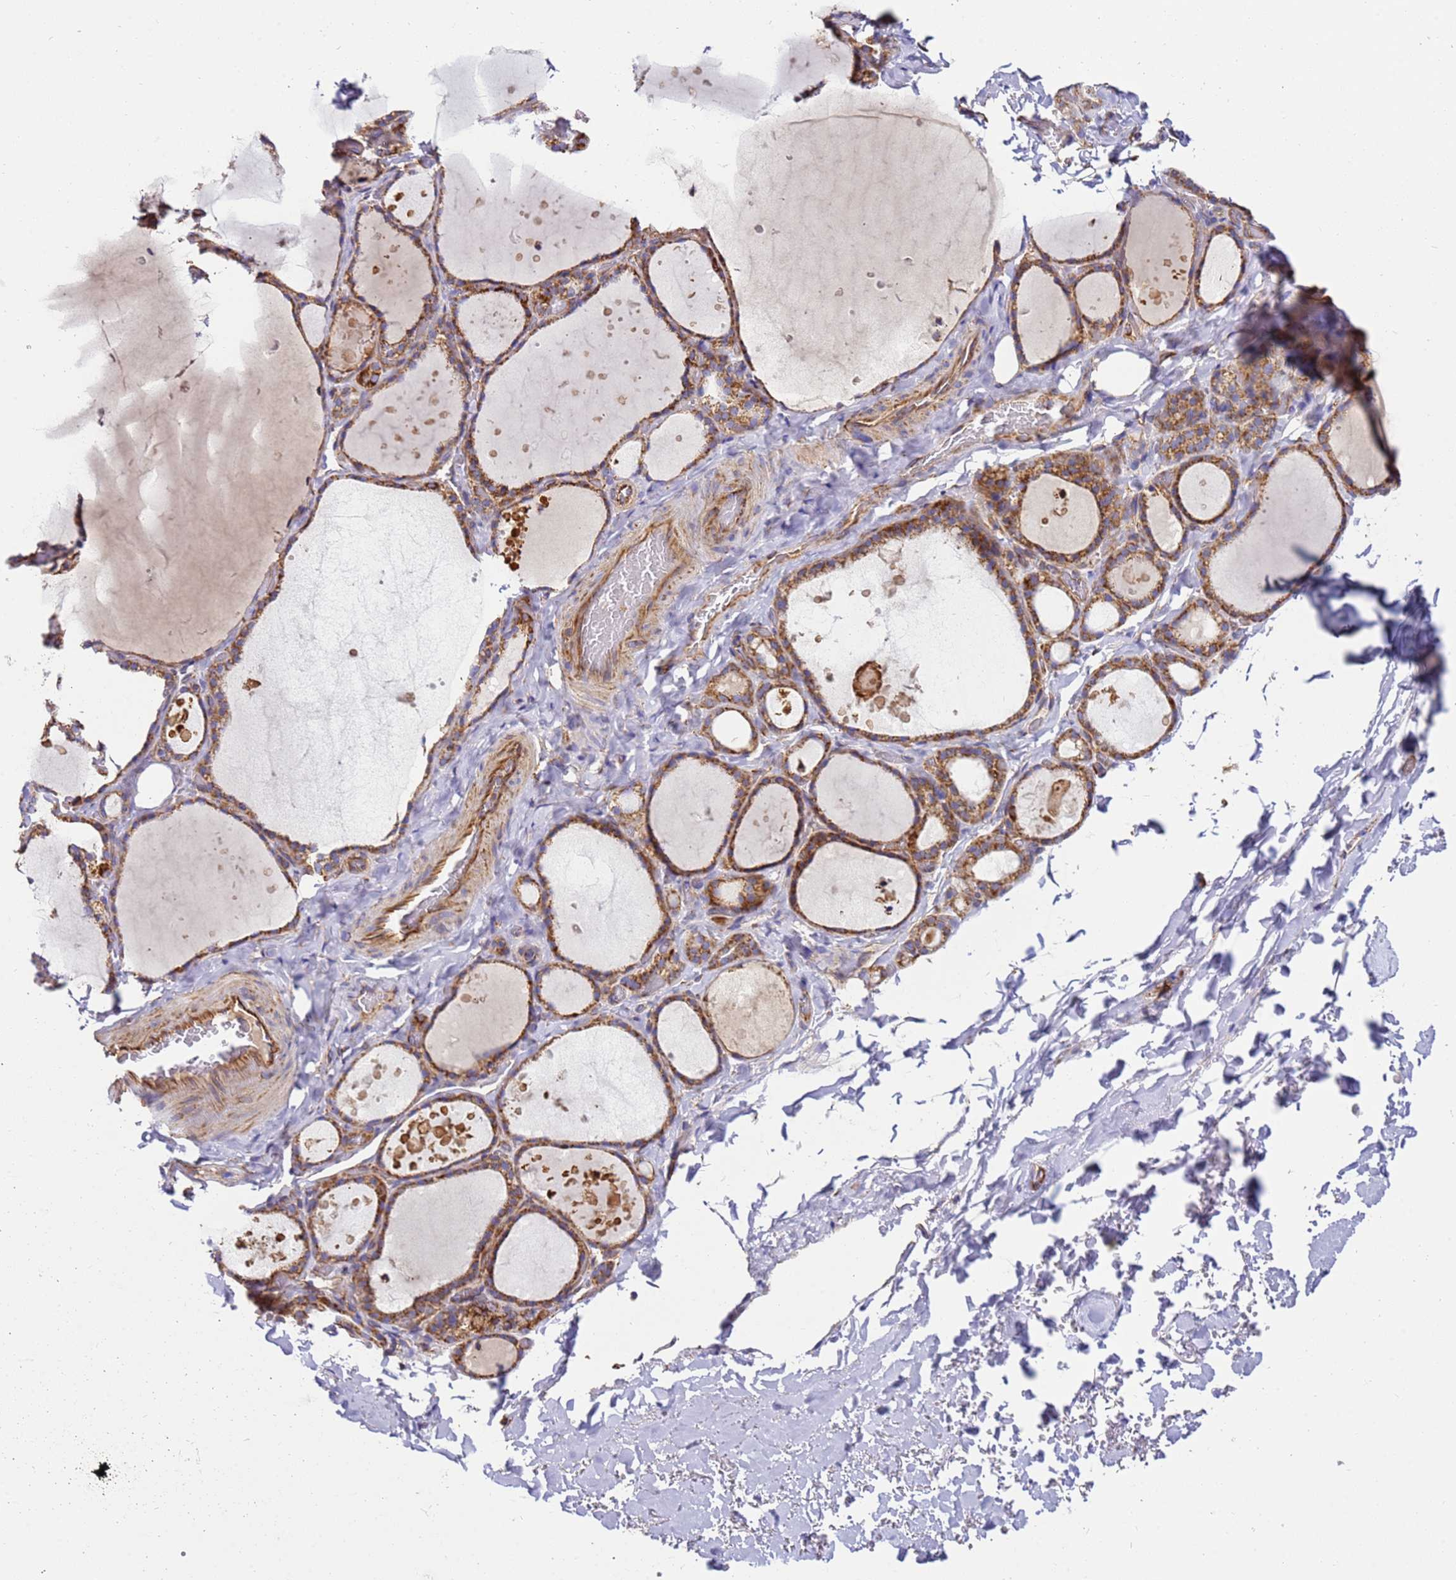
{"staining": {"intensity": "moderate", "quantity": ">75%", "location": "cytoplasmic/membranous"}, "tissue": "thyroid gland", "cell_type": "Glandular cells", "image_type": "normal", "snomed": [{"axis": "morphology", "description": "Normal tissue, NOS"}, {"axis": "topography", "description": "Thyroid gland"}], "caption": "High-power microscopy captured an IHC micrograph of benign thyroid gland, revealing moderate cytoplasmic/membranous positivity in approximately >75% of glandular cells. (Stains: DAB in brown, nuclei in blue, Microscopy: brightfield microscopy at high magnification).", "gene": "MRPL20", "patient": {"sex": "female", "age": 44}}